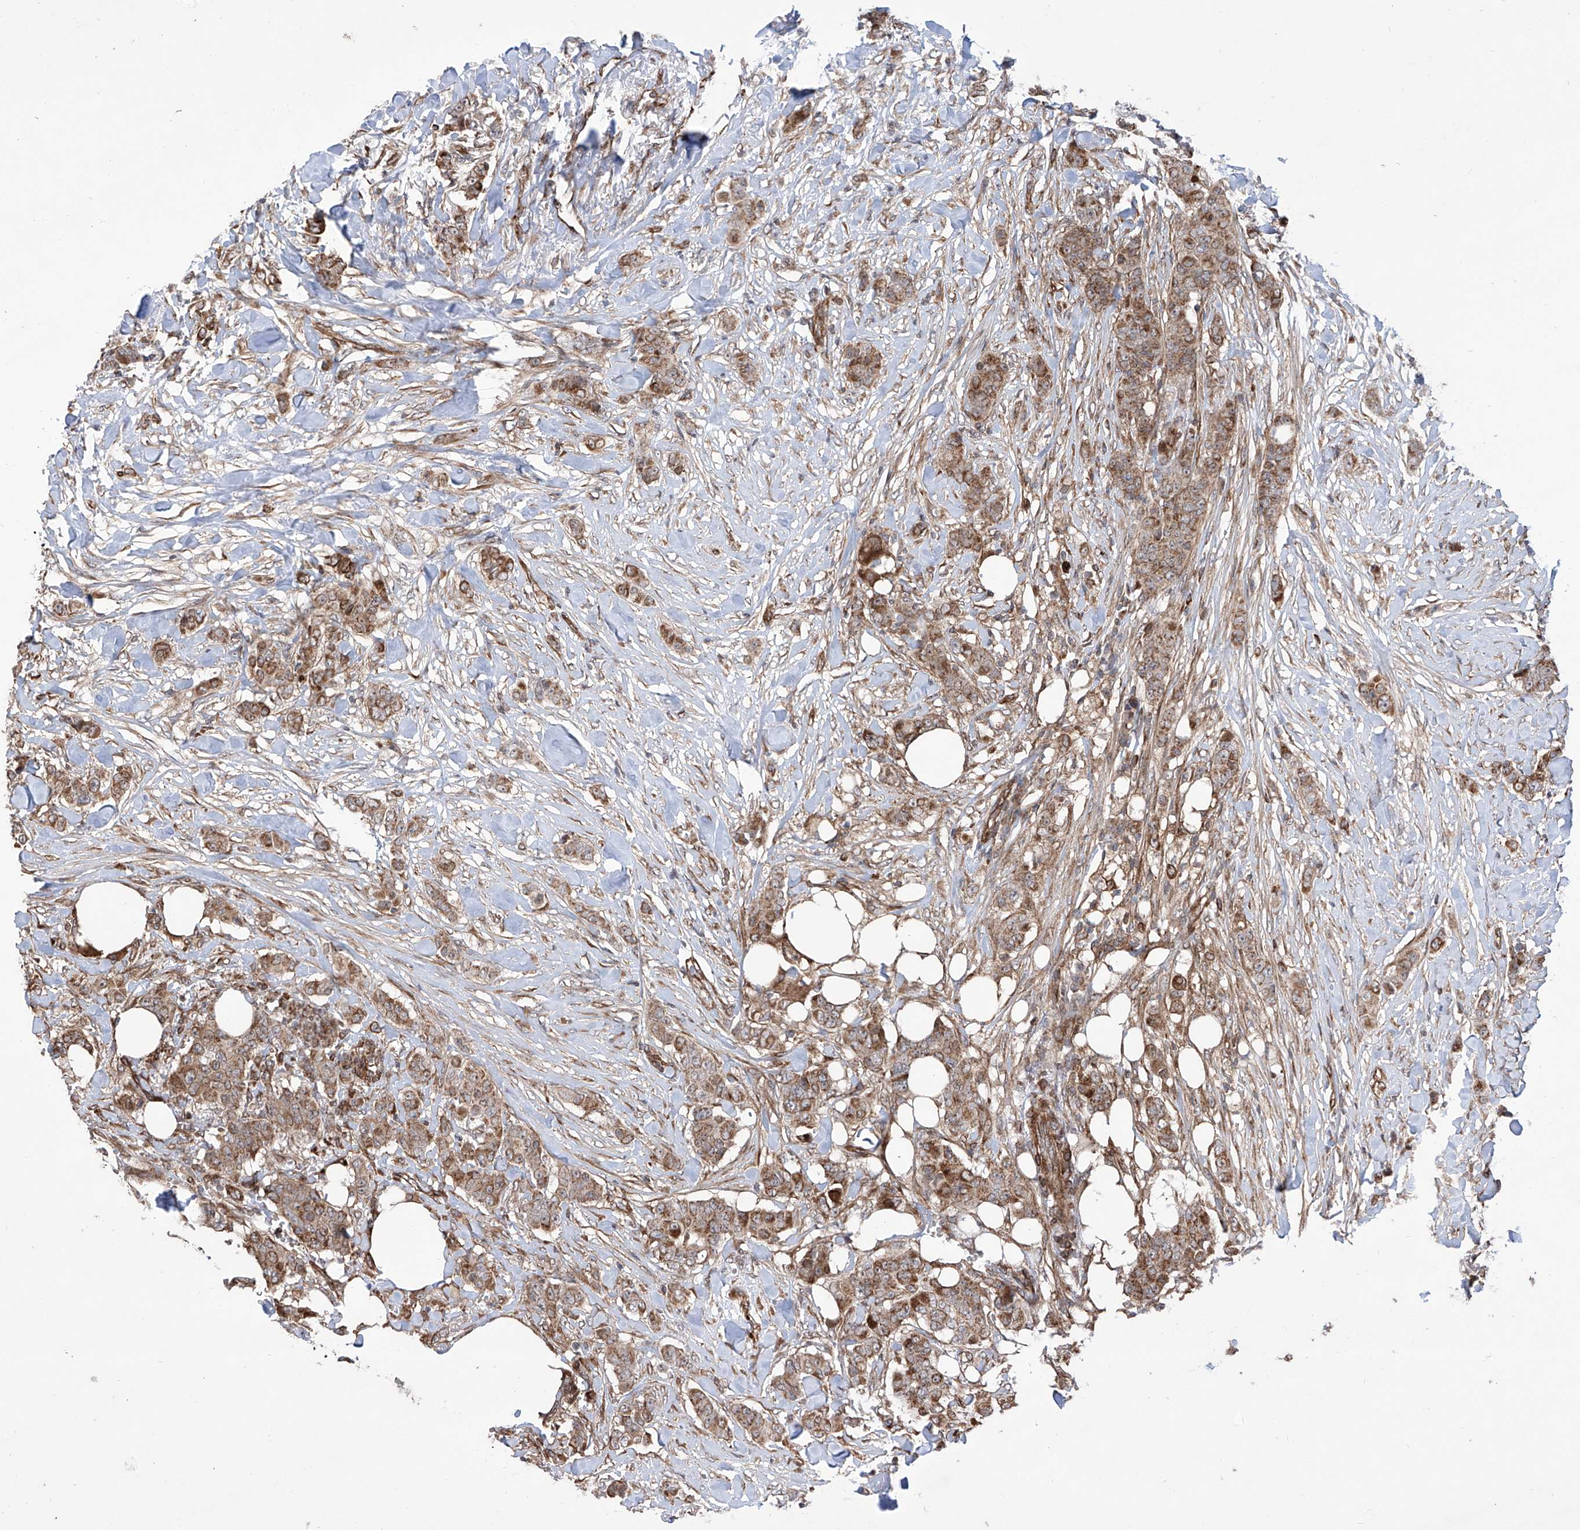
{"staining": {"intensity": "moderate", "quantity": ">75%", "location": "cytoplasmic/membranous"}, "tissue": "breast cancer", "cell_type": "Tumor cells", "image_type": "cancer", "snomed": [{"axis": "morphology", "description": "Duct carcinoma"}, {"axis": "topography", "description": "Breast"}], "caption": "A brown stain labels moderate cytoplasmic/membranous positivity of a protein in human breast infiltrating ductal carcinoma tumor cells.", "gene": "APAF1", "patient": {"sex": "female", "age": 40}}